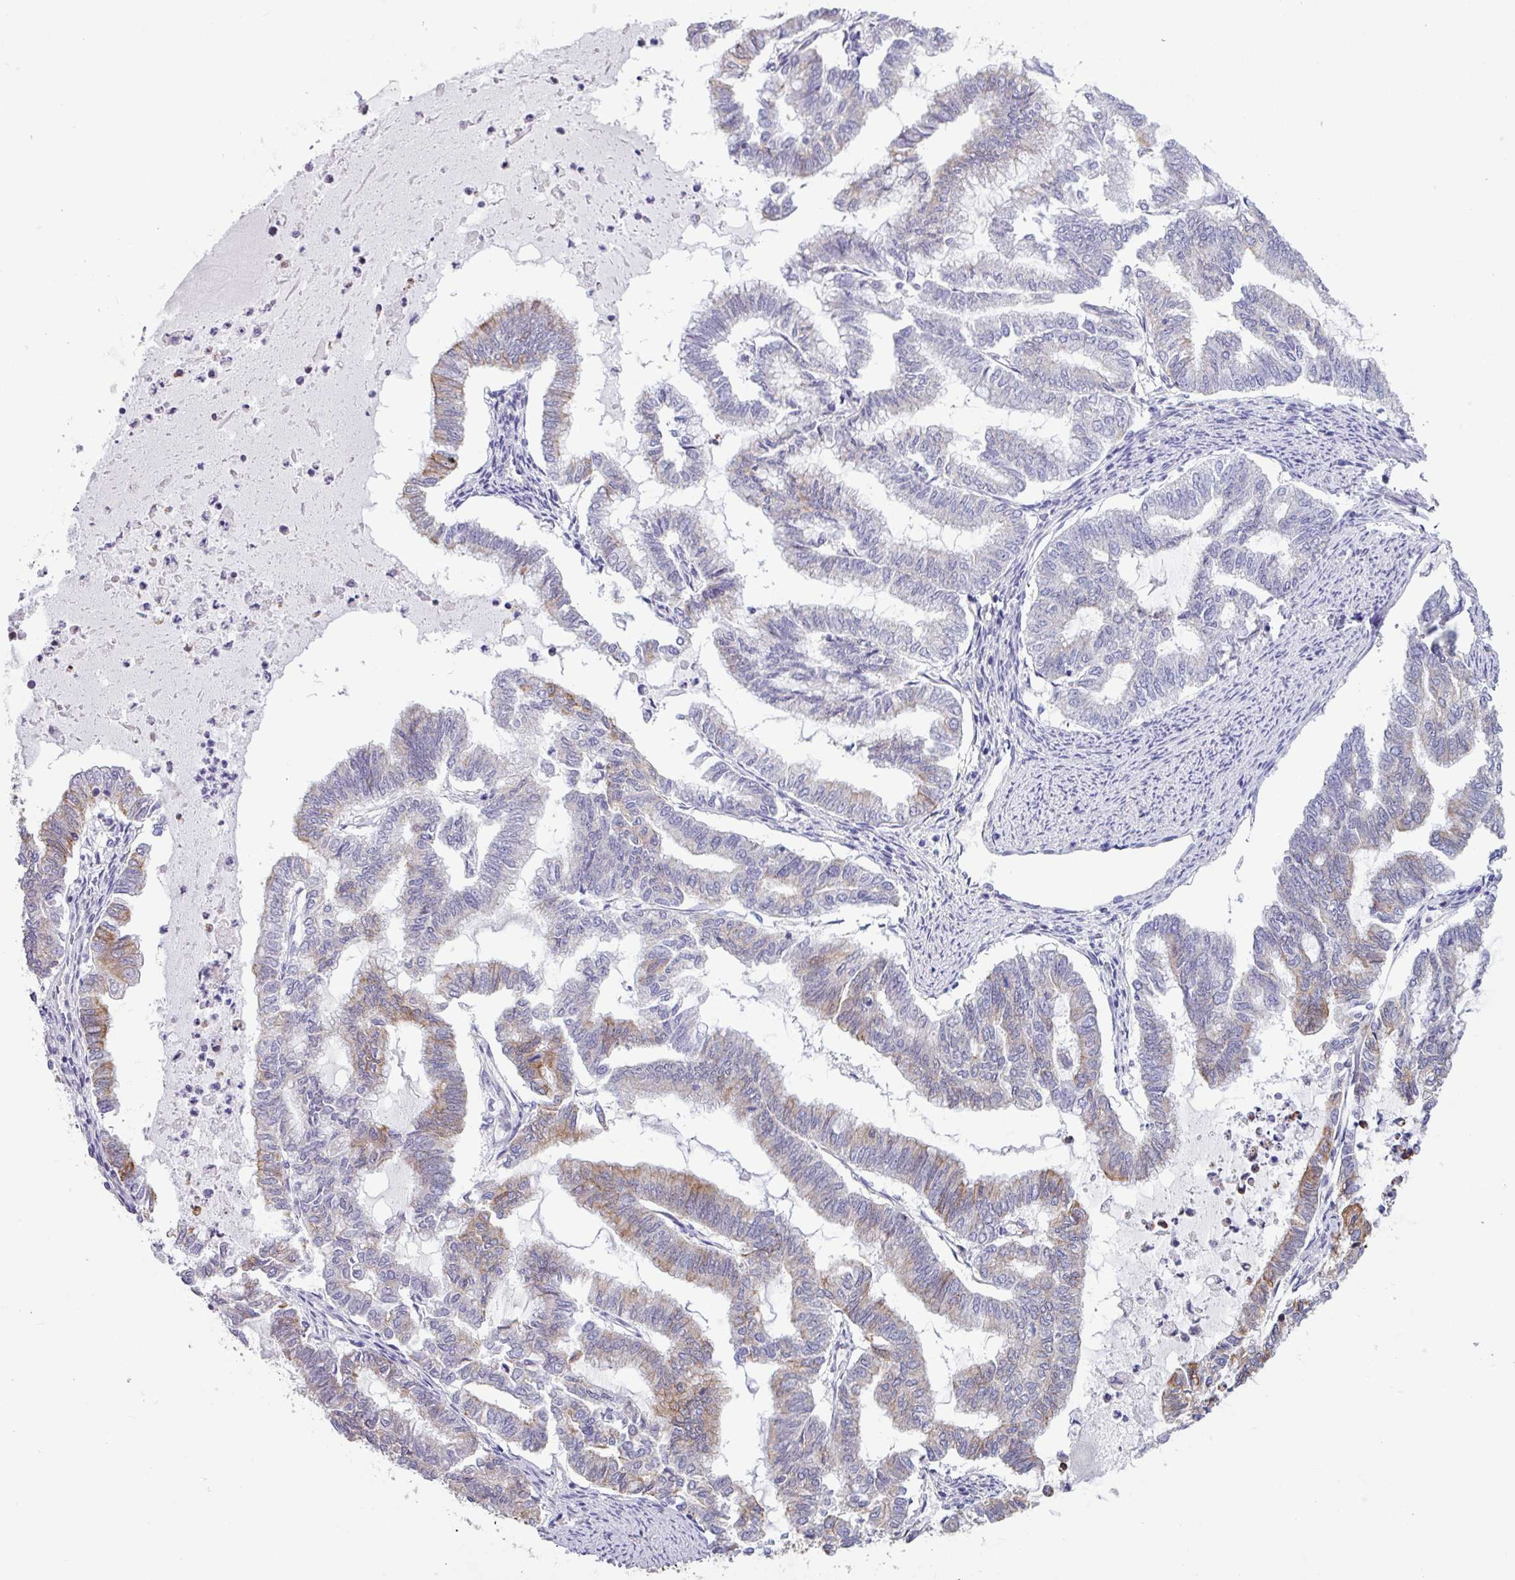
{"staining": {"intensity": "moderate", "quantity": "<25%", "location": "cytoplasmic/membranous"}, "tissue": "endometrial cancer", "cell_type": "Tumor cells", "image_type": "cancer", "snomed": [{"axis": "morphology", "description": "Adenocarcinoma, NOS"}, {"axis": "topography", "description": "Endometrium"}], "caption": "Protein expression analysis of human endometrial cancer reveals moderate cytoplasmic/membranous expression in about <25% of tumor cells.", "gene": "CAMK1", "patient": {"sex": "female", "age": 79}}